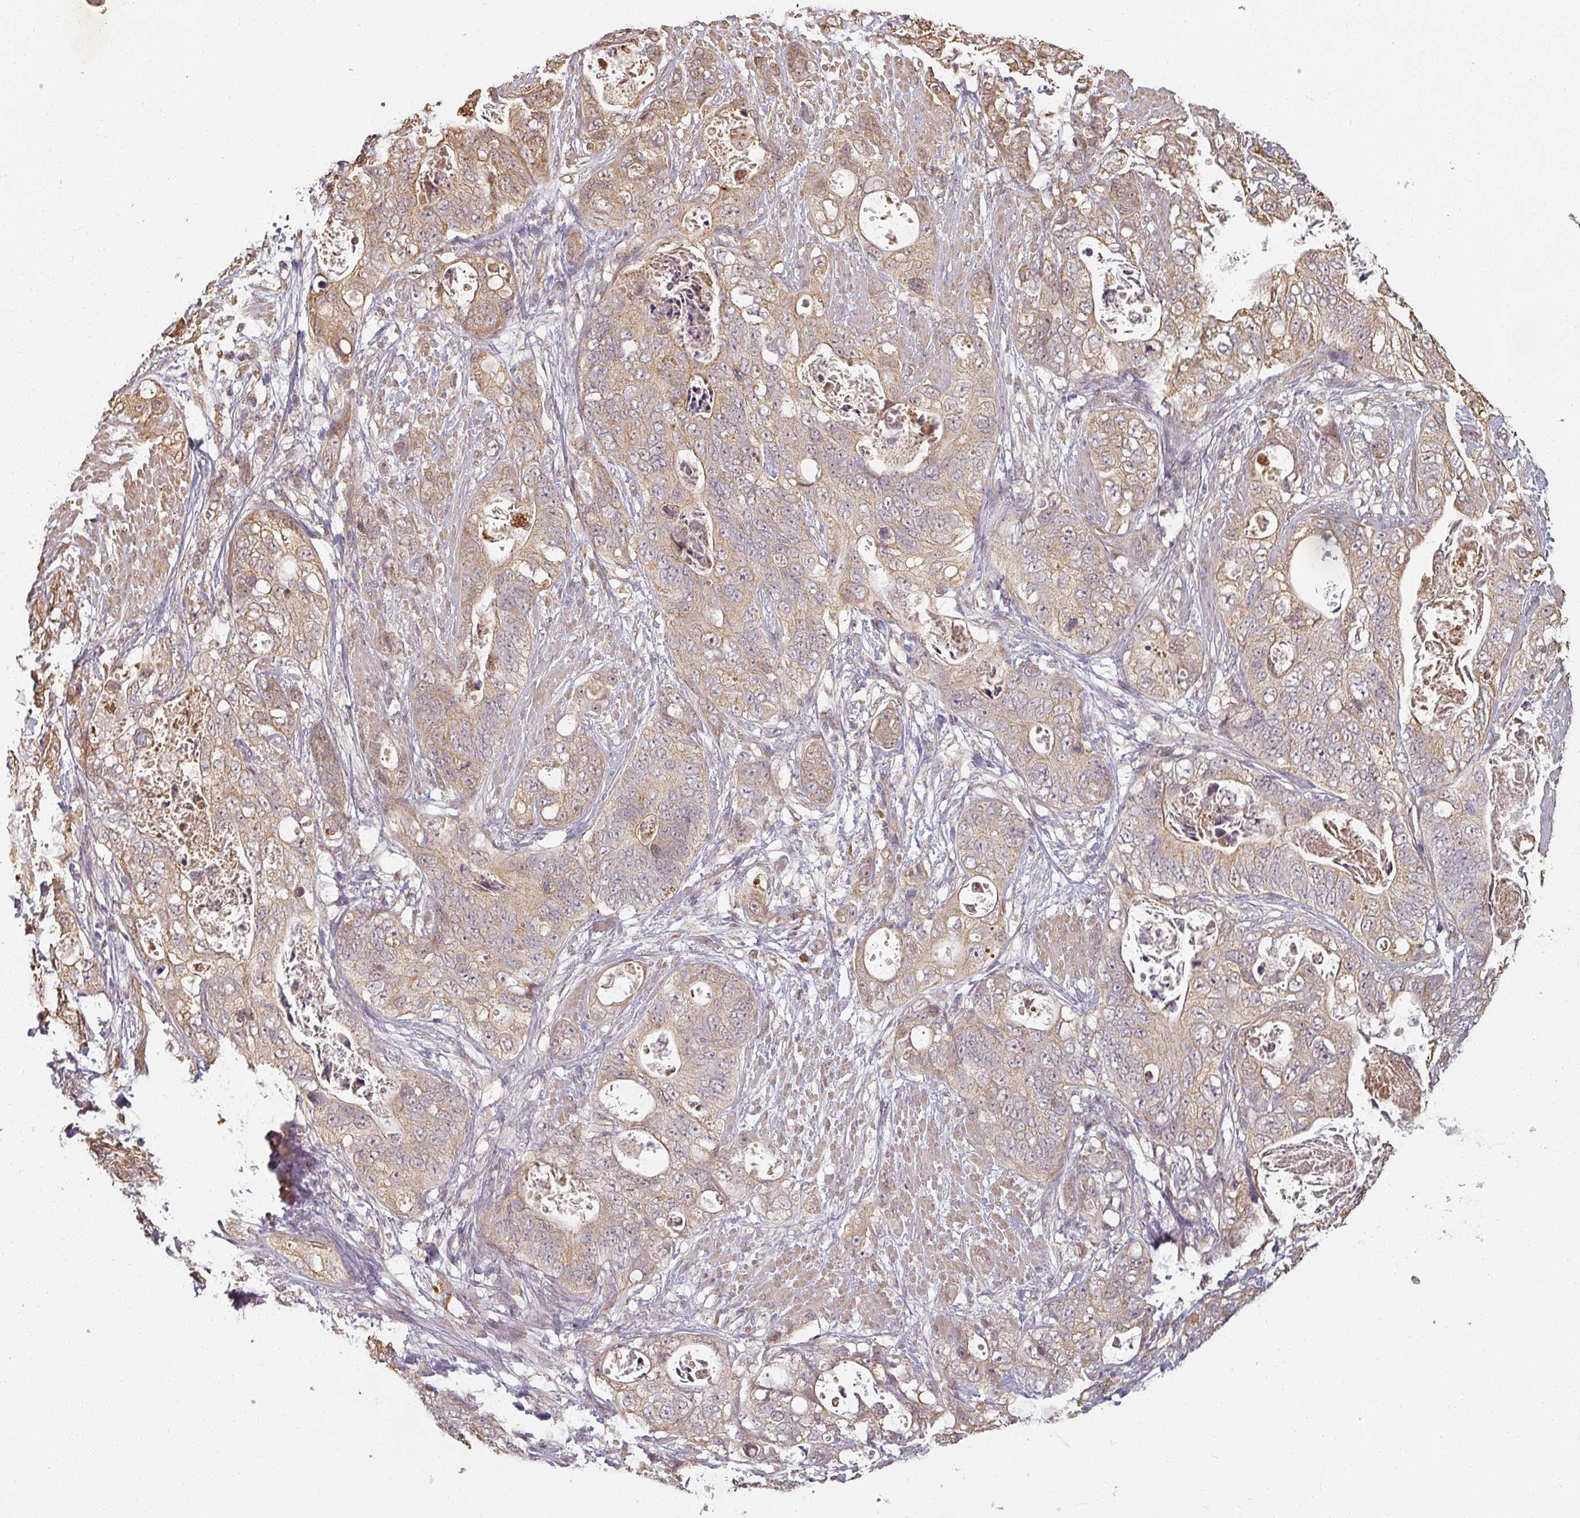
{"staining": {"intensity": "moderate", "quantity": "25%-75%", "location": "cytoplasmic/membranous"}, "tissue": "stomach cancer", "cell_type": "Tumor cells", "image_type": "cancer", "snomed": [{"axis": "morphology", "description": "Adenocarcinoma, NOS"}, {"axis": "topography", "description": "Stomach"}], "caption": "Immunohistochemical staining of adenocarcinoma (stomach) reveals moderate cytoplasmic/membranous protein expression in approximately 25%-75% of tumor cells.", "gene": "MED19", "patient": {"sex": "female", "age": 89}}